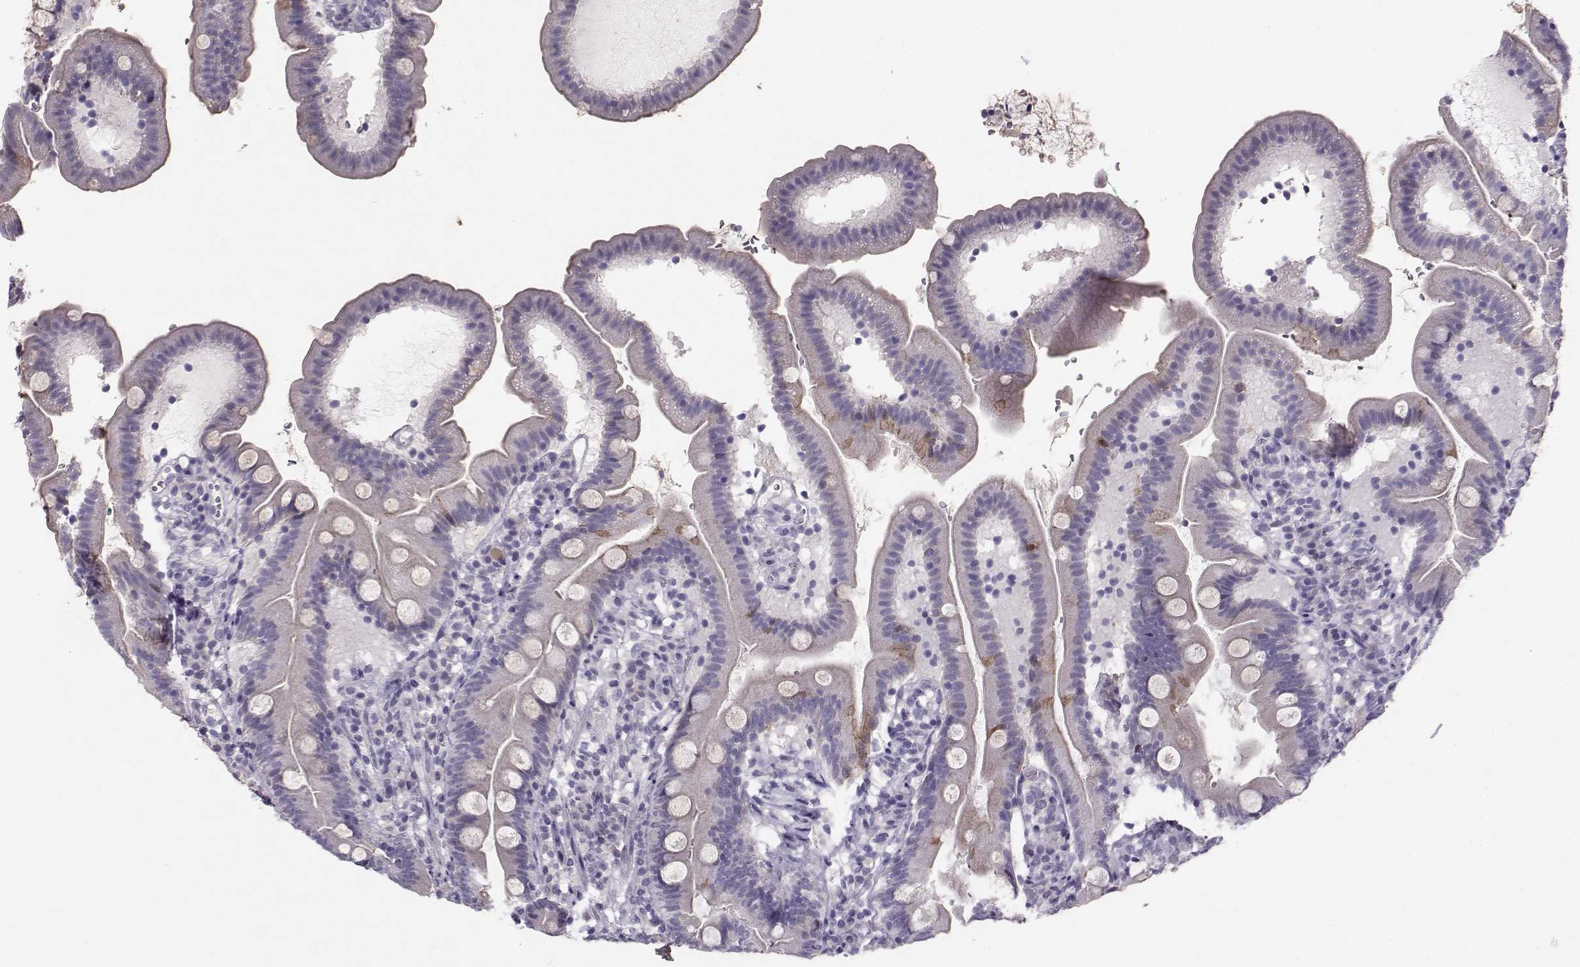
{"staining": {"intensity": "moderate", "quantity": "<25%", "location": "cytoplasmic/membranous"}, "tissue": "duodenum", "cell_type": "Glandular cells", "image_type": "normal", "snomed": [{"axis": "morphology", "description": "Normal tissue, NOS"}, {"axis": "topography", "description": "Duodenum"}], "caption": "Protein staining of normal duodenum exhibits moderate cytoplasmic/membranous positivity in about <25% of glandular cells. (Stains: DAB in brown, nuclei in blue, Microscopy: brightfield microscopy at high magnification).", "gene": "PKP2", "patient": {"sex": "female", "age": 67}}